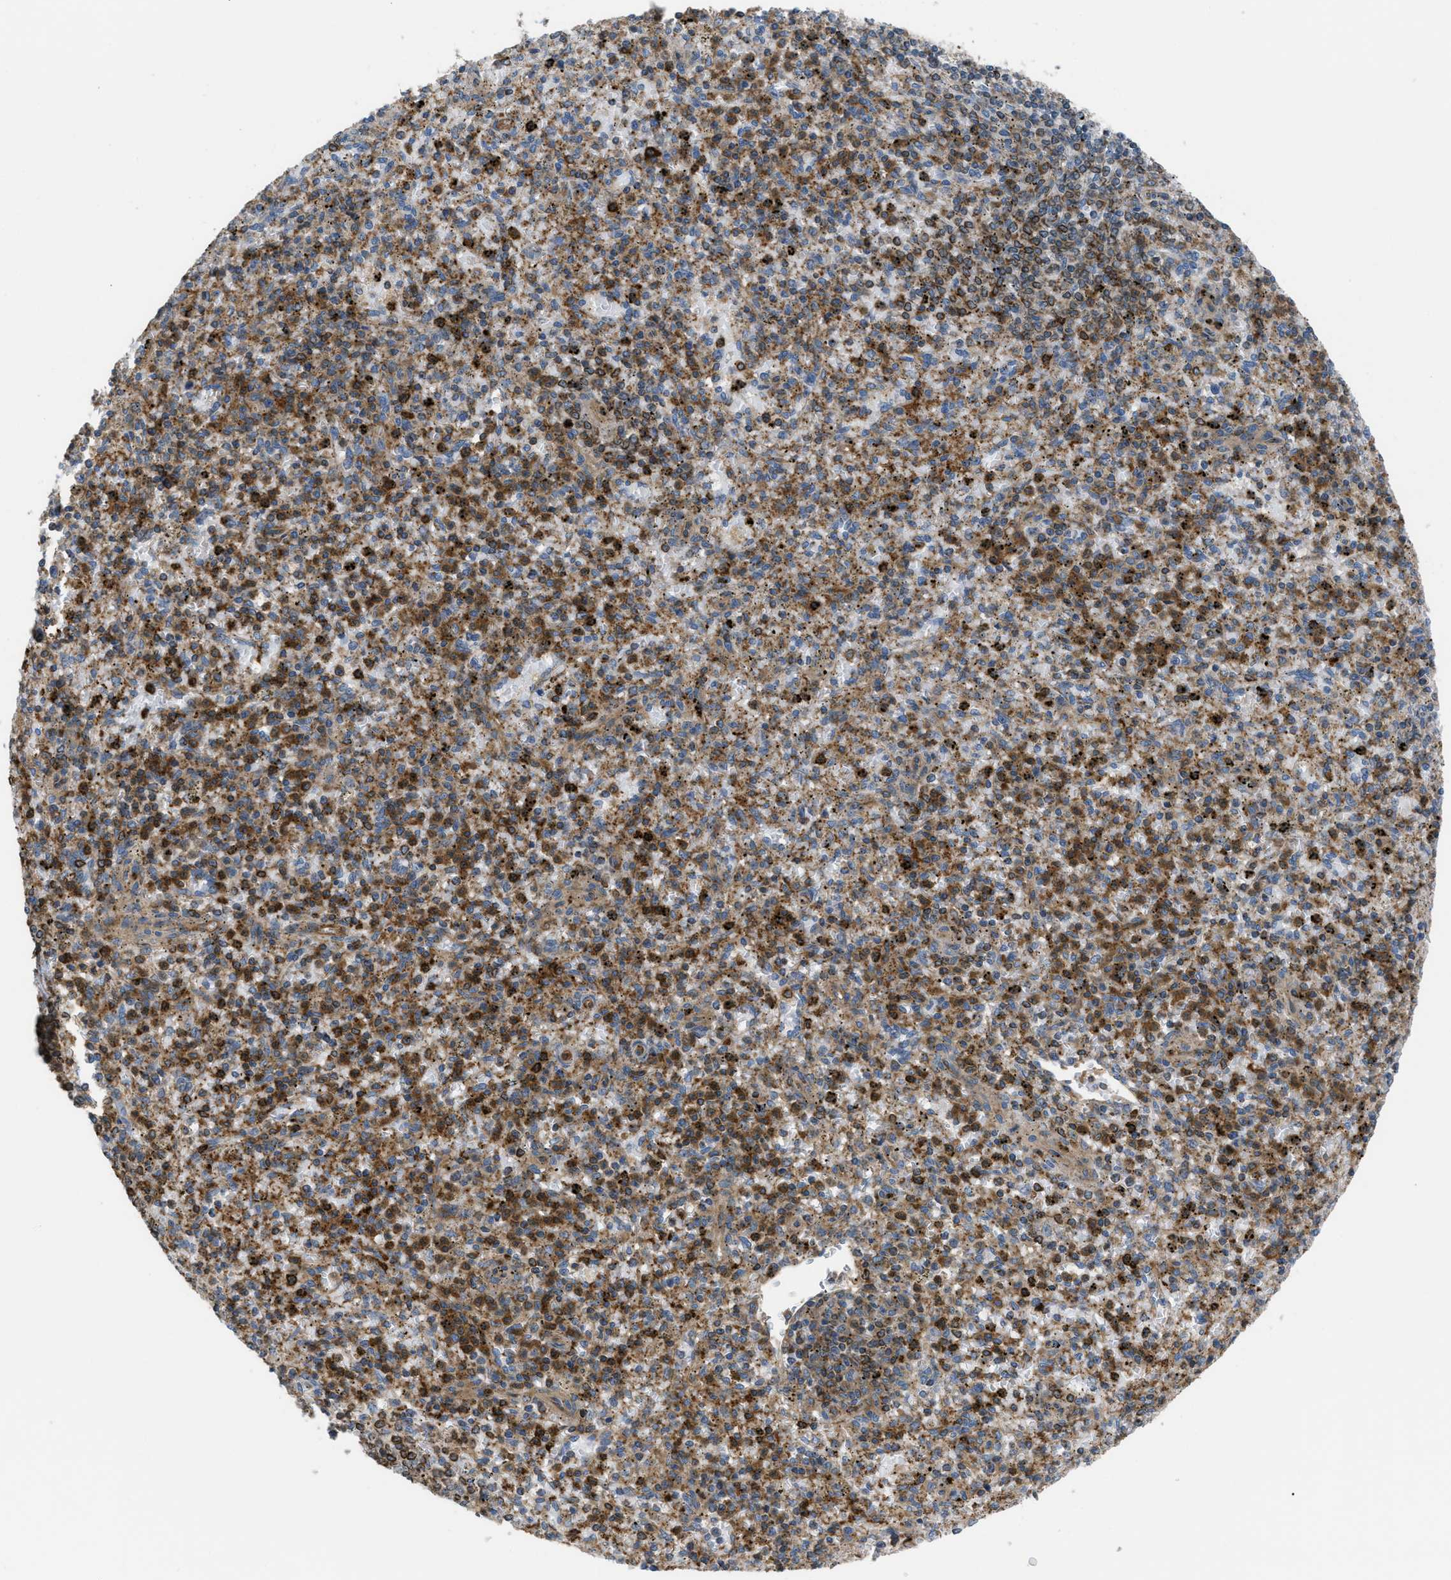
{"staining": {"intensity": "moderate", "quantity": ">75%", "location": "cytoplasmic/membranous"}, "tissue": "spleen", "cell_type": "Cells in red pulp", "image_type": "normal", "snomed": [{"axis": "morphology", "description": "Normal tissue, NOS"}, {"axis": "topography", "description": "Spleen"}], "caption": "Immunohistochemistry (DAB (3,3'-diaminobenzidine)) staining of normal spleen demonstrates moderate cytoplasmic/membranous protein staining in approximately >75% of cells in red pulp.", "gene": "ATP2A3", "patient": {"sex": "male", "age": 72}}